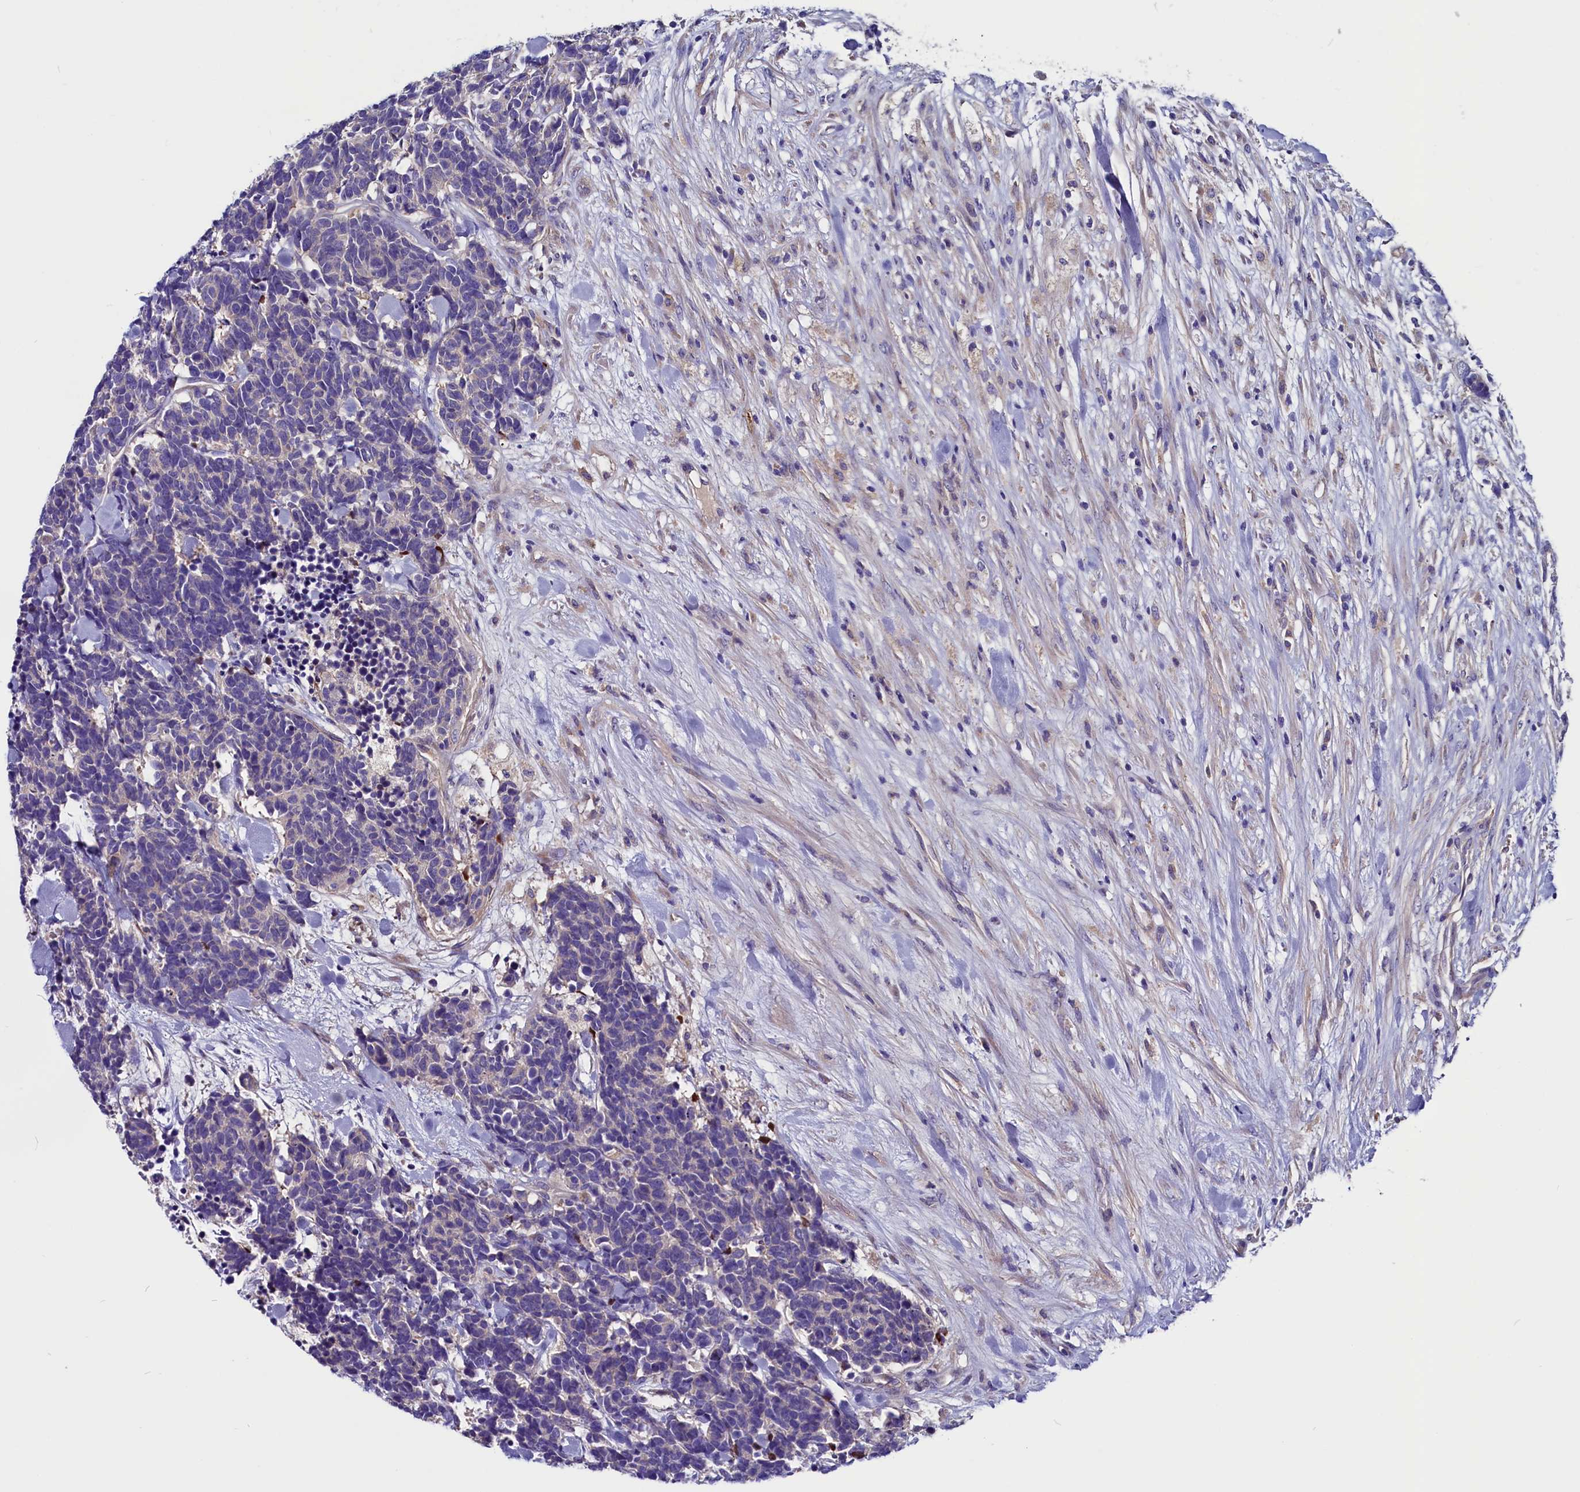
{"staining": {"intensity": "negative", "quantity": "none", "location": "none"}, "tissue": "carcinoid", "cell_type": "Tumor cells", "image_type": "cancer", "snomed": [{"axis": "morphology", "description": "Carcinoma, NOS"}, {"axis": "morphology", "description": "Carcinoid, malignant, NOS"}, {"axis": "topography", "description": "Prostate"}], "caption": "This is an IHC micrograph of carcinoma. There is no positivity in tumor cells.", "gene": "CCBE1", "patient": {"sex": "male", "age": 57}}